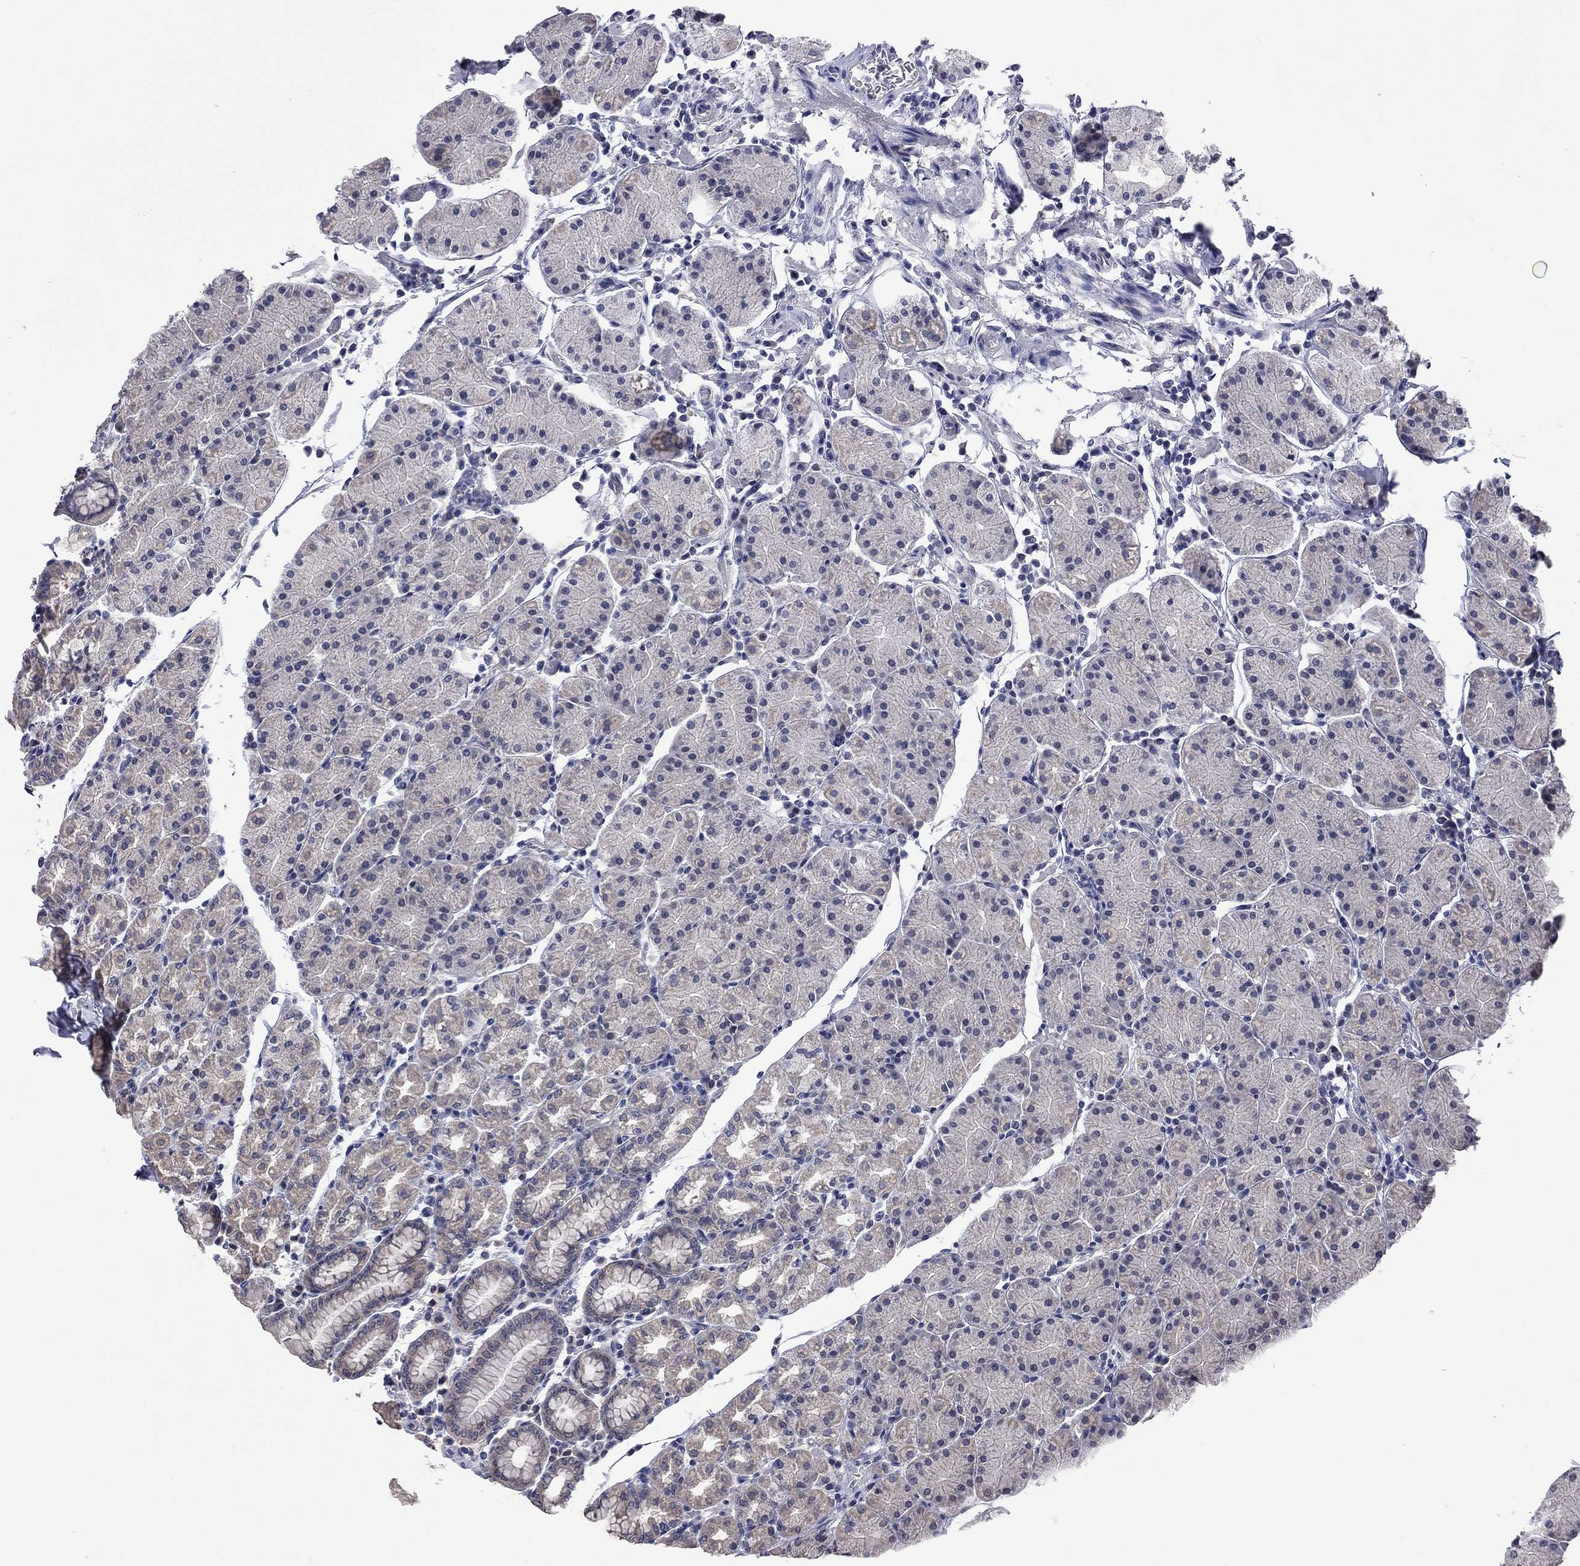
{"staining": {"intensity": "negative", "quantity": "none", "location": "none"}, "tissue": "stomach", "cell_type": "Glandular cells", "image_type": "normal", "snomed": [{"axis": "morphology", "description": "Normal tissue, NOS"}, {"axis": "topography", "description": "Stomach"}], "caption": "An image of human stomach is negative for staining in glandular cells. (Brightfield microscopy of DAB immunohistochemistry at high magnification).", "gene": "FABP12", "patient": {"sex": "male", "age": 54}}